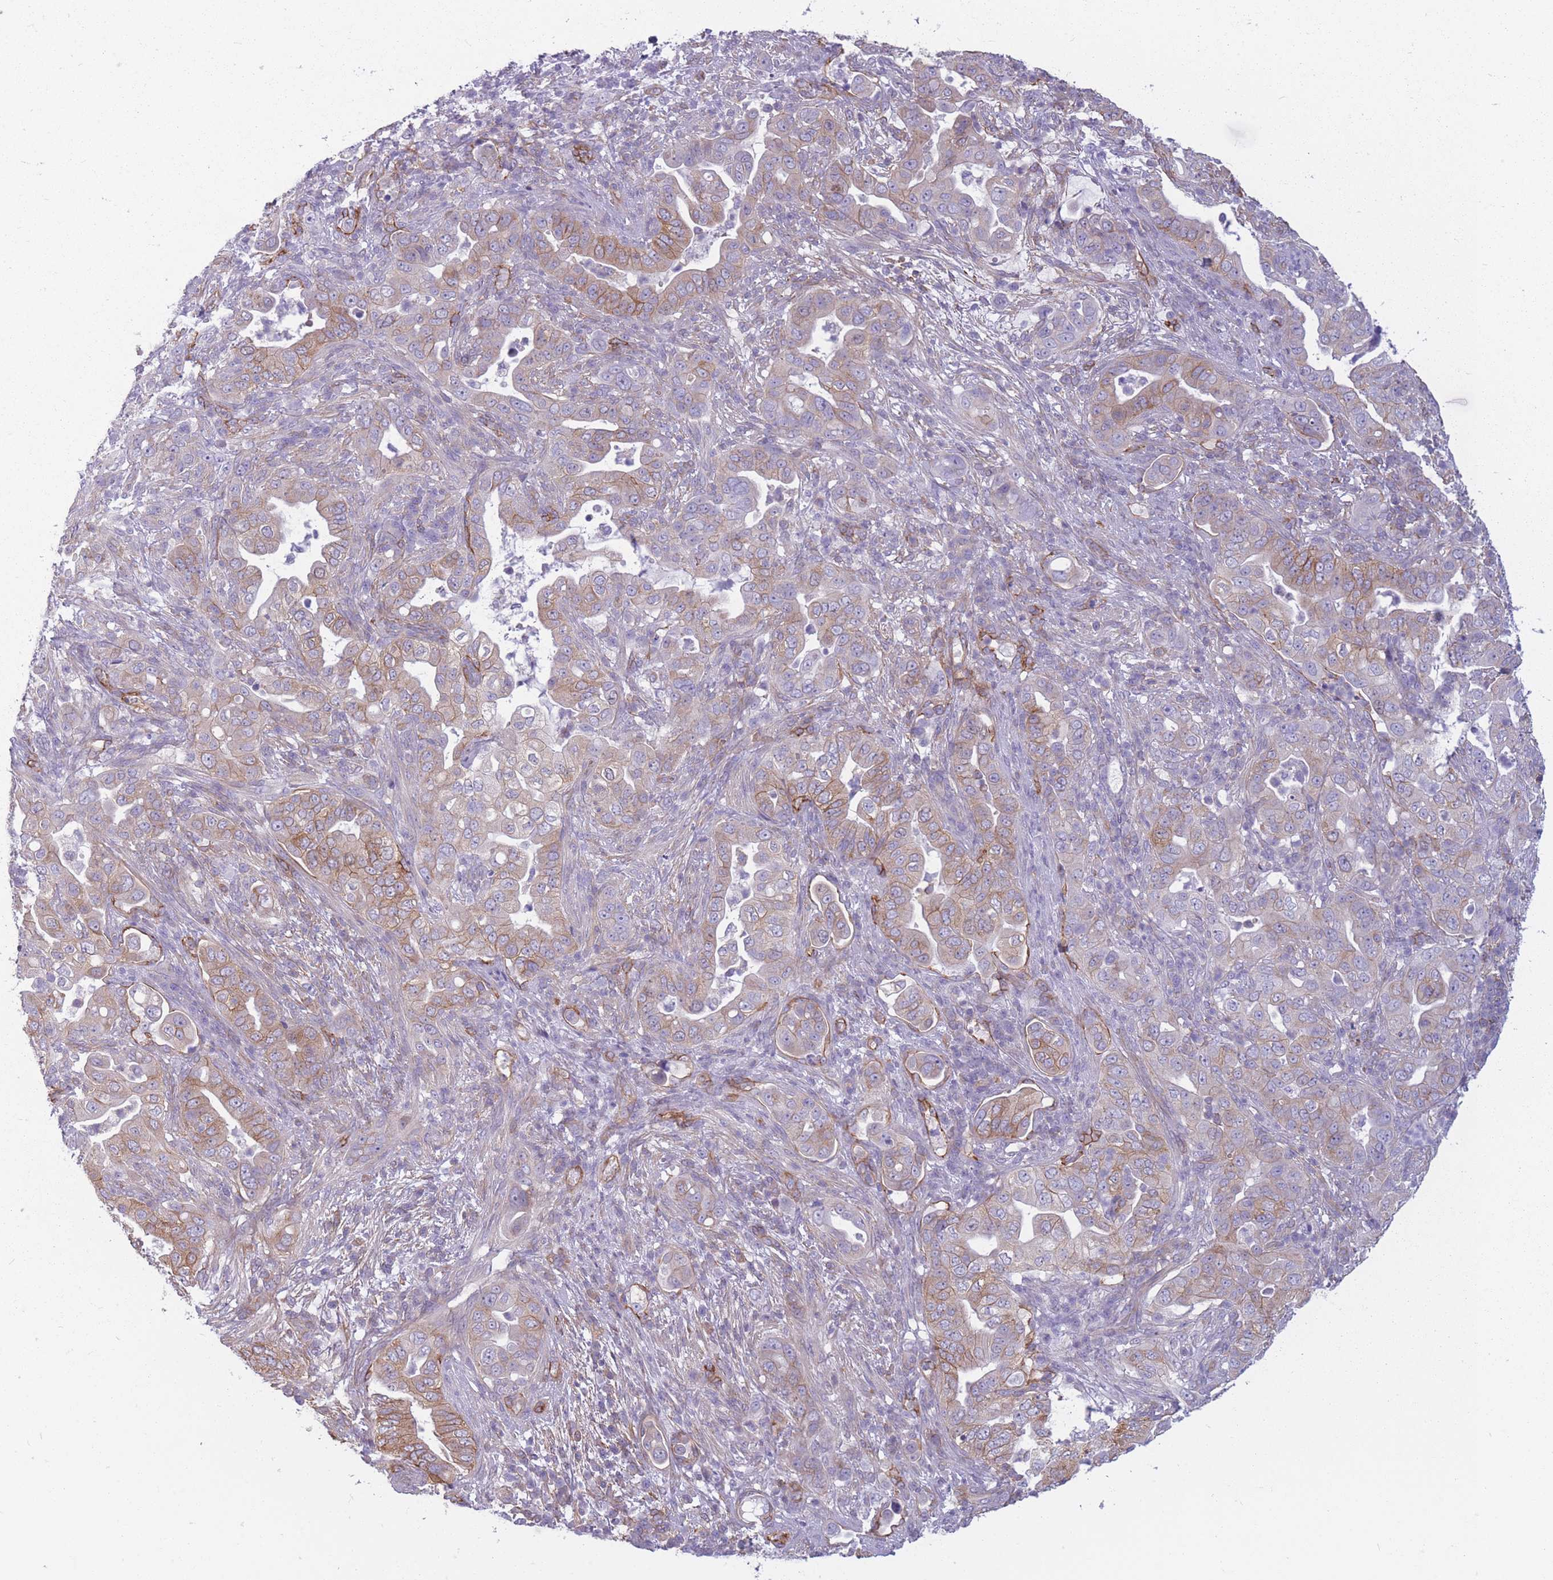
{"staining": {"intensity": "moderate", "quantity": "25%-75%", "location": "cytoplasmic/membranous"}, "tissue": "pancreatic cancer", "cell_type": "Tumor cells", "image_type": "cancer", "snomed": [{"axis": "morphology", "description": "Adenocarcinoma, NOS"}, {"axis": "topography", "description": "Pancreas"}], "caption": "High-power microscopy captured an IHC micrograph of adenocarcinoma (pancreatic), revealing moderate cytoplasmic/membranous positivity in approximately 25%-75% of tumor cells.", "gene": "ADD1", "patient": {"sex": "female", "age": 63}}